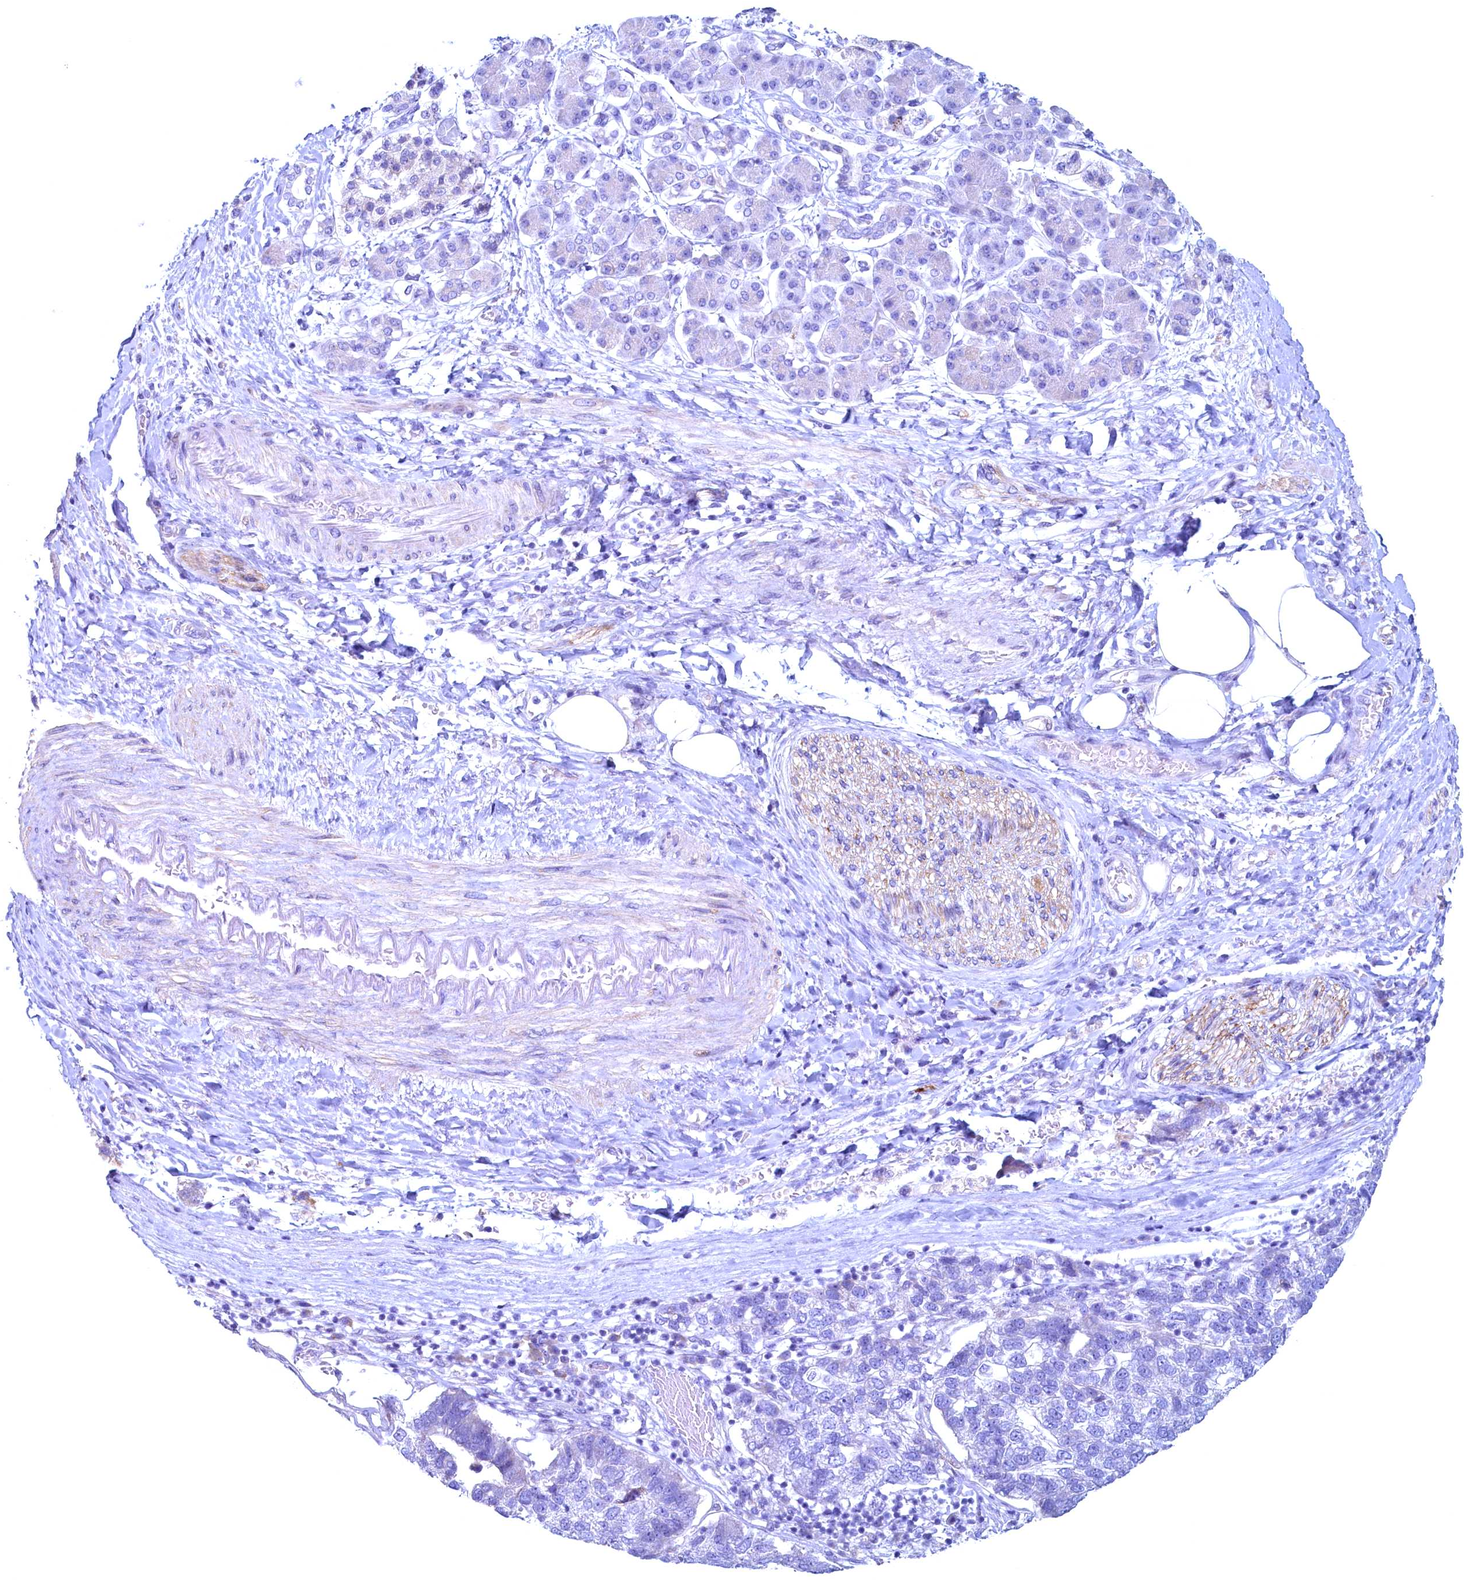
{"staining": {"intensity": "negative", "quantity": "none", "location": "none"}, "tissue": "pancreatic cancer", "cell_type": "Tumor cells", "image_type": "cancer", "snomed": [{"axis": "morphology", "description": "Adenocarcinoma, NOS"}, {"axis": "topography", "description": "Pancreas"}], "caption": "This is an immunohistochemistry micrograph of pancreatic cancer. There is no expression in tumor cells.", "gene": "MAP1LC3A", "patient": {"sex": "female", "age": 61}}